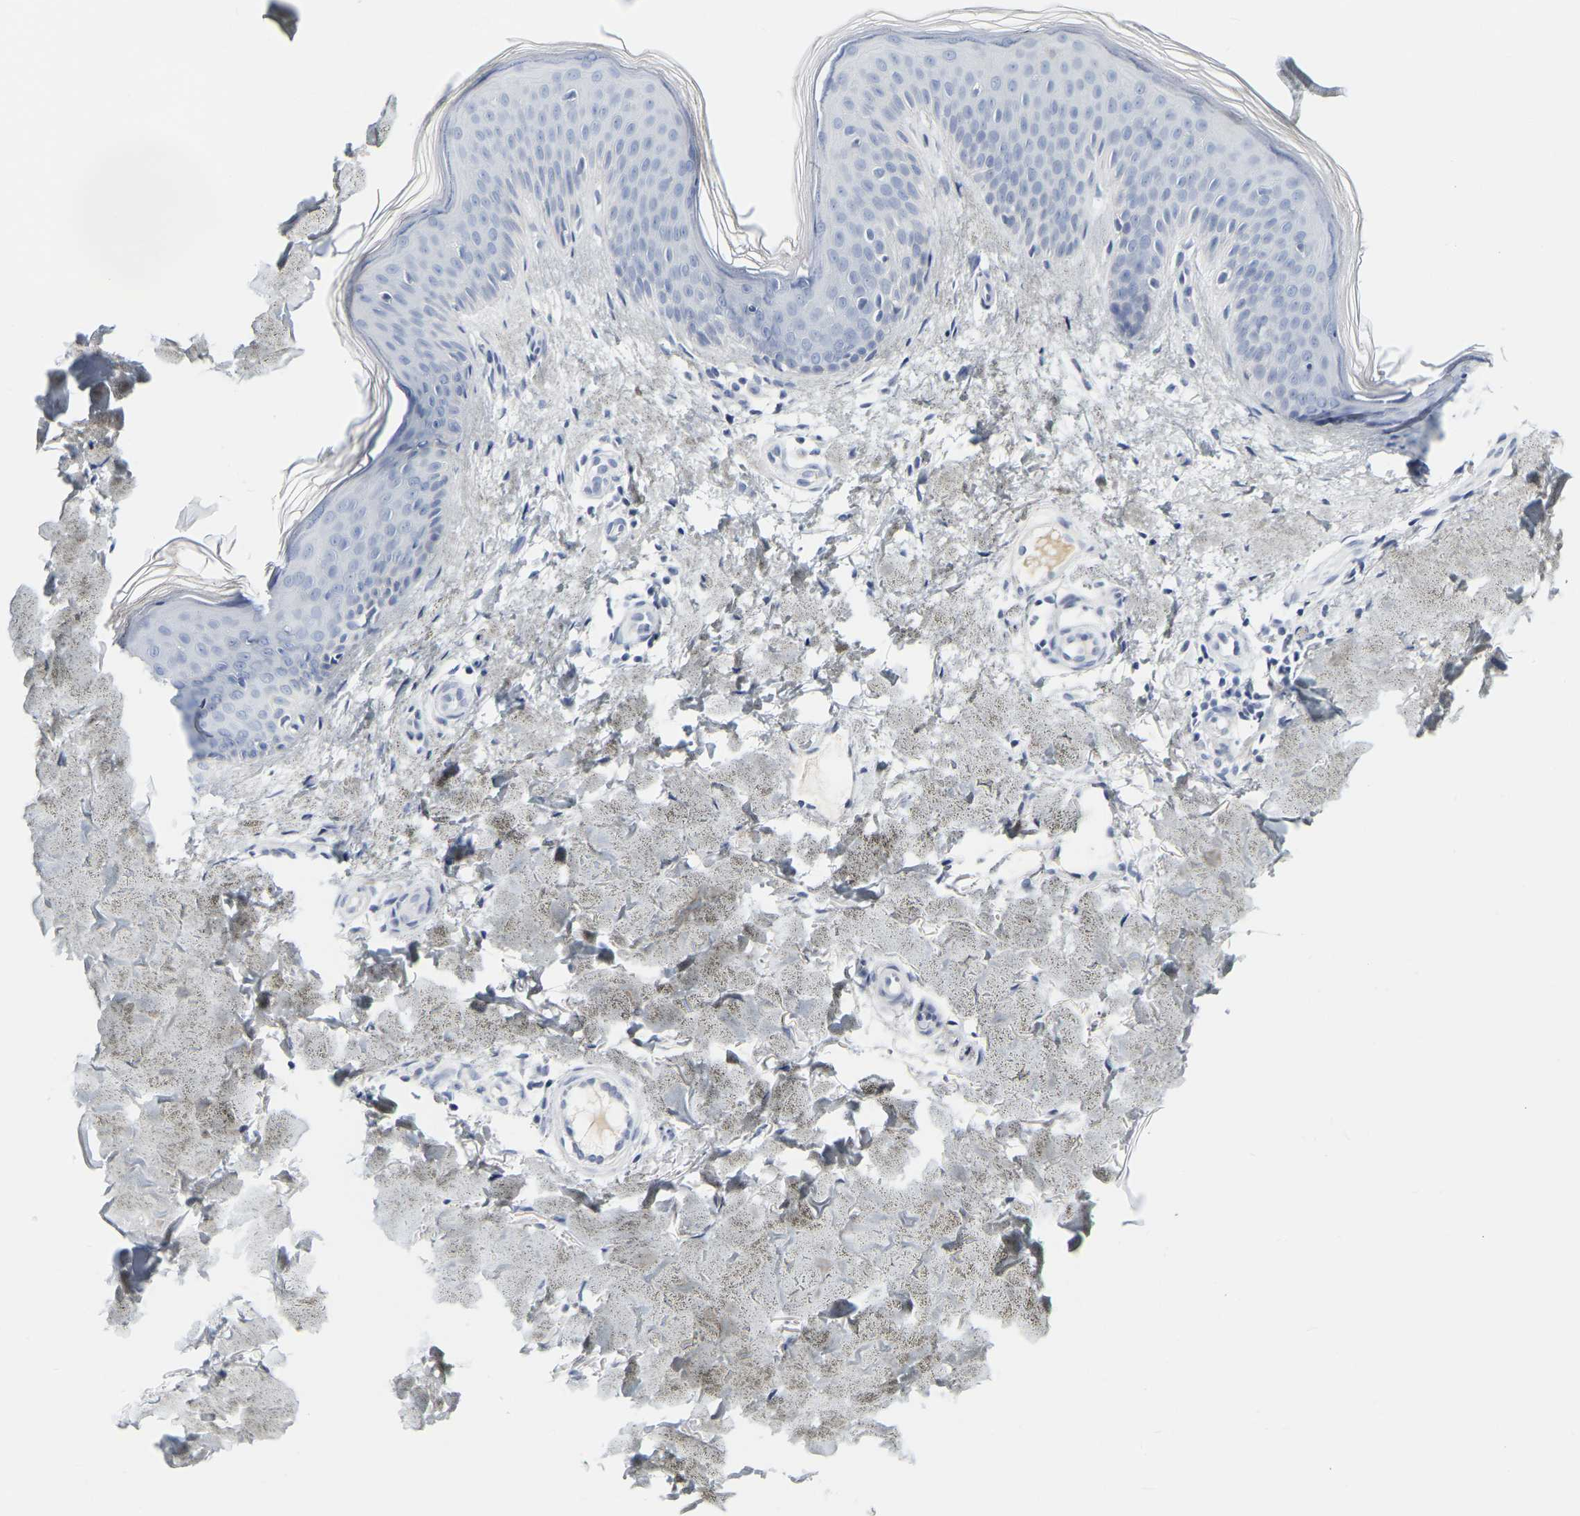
{"staining": {"intensity": "negative", "quantity": "none", "location": "none"}, "tissue": "skin", "cell_type": "Fibroblasts", "image_type": "normal", "snomed": [{"axis": "morphology", "description": "Normal tissue, NOS"}, {"axis": "topography", "description": "Skin"}], "caption": "This is an immunohistochemistry (IHC) photomicrograph of normal skin. There is no expression in fibroblasts.", "gene": "GNAS", "patient": {"sex": "male", "age": 41}}